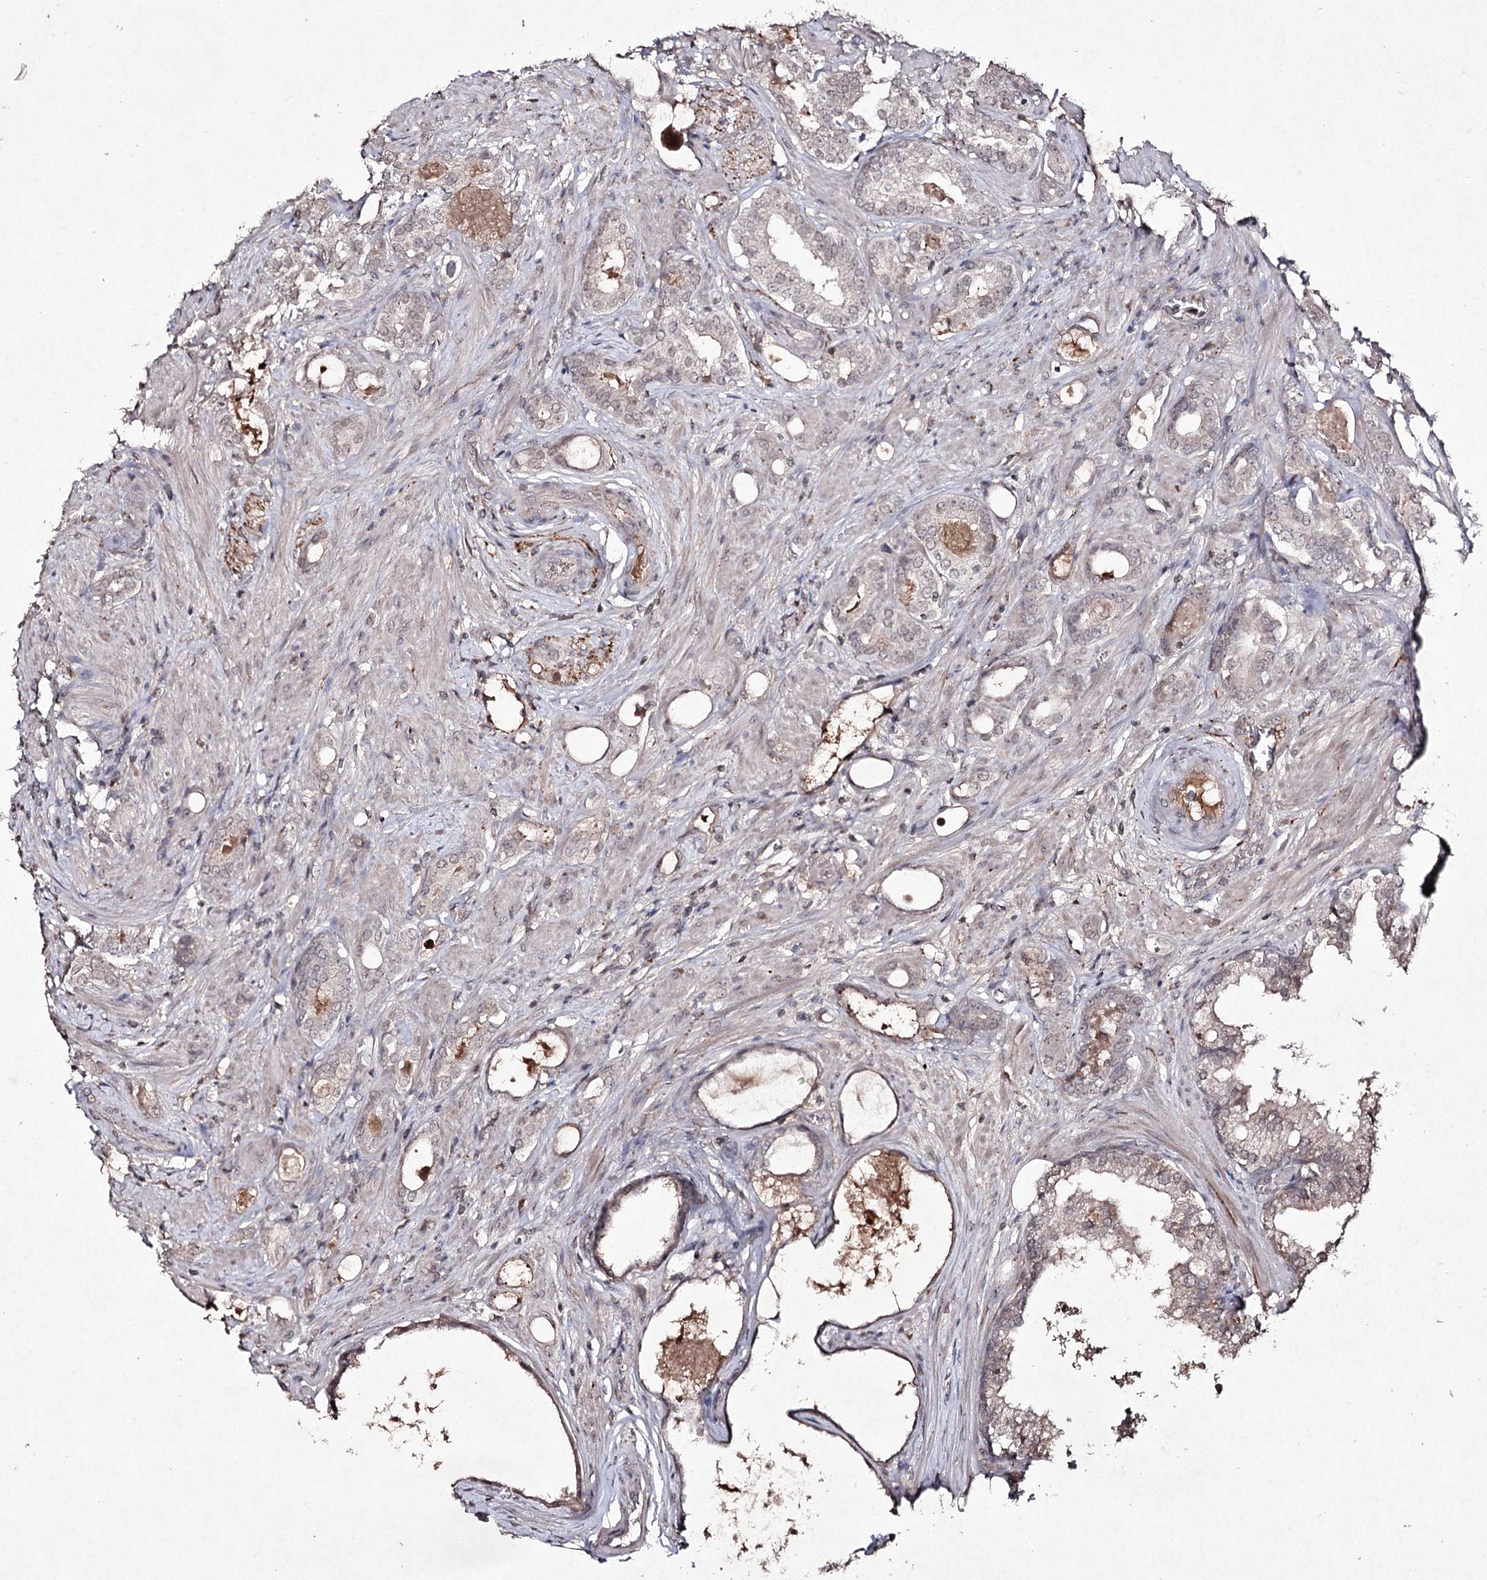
{"staining": {"intensity": "negative", "quantity": "none", "location": "none"}, "tissue": "prostate cancer", "cell_type": "Tumor cells", "image_type": "cancer", "snomed": [{"axis": "morphology", "description": "Adenocarcinoma, High grade"}, {"axis": "topography", "description": "Prostate"}], "caption": "This photomicrograph is of prostate cancer (adenocarcinoma (high-grade)) stained with immunohistochemistry to label a protein in brown with the nuclei are counter-stained blue. There is no positivity in tumor cells.", "gene": "SYNGR3", "patient": {"sex": "male", "age": 58}}